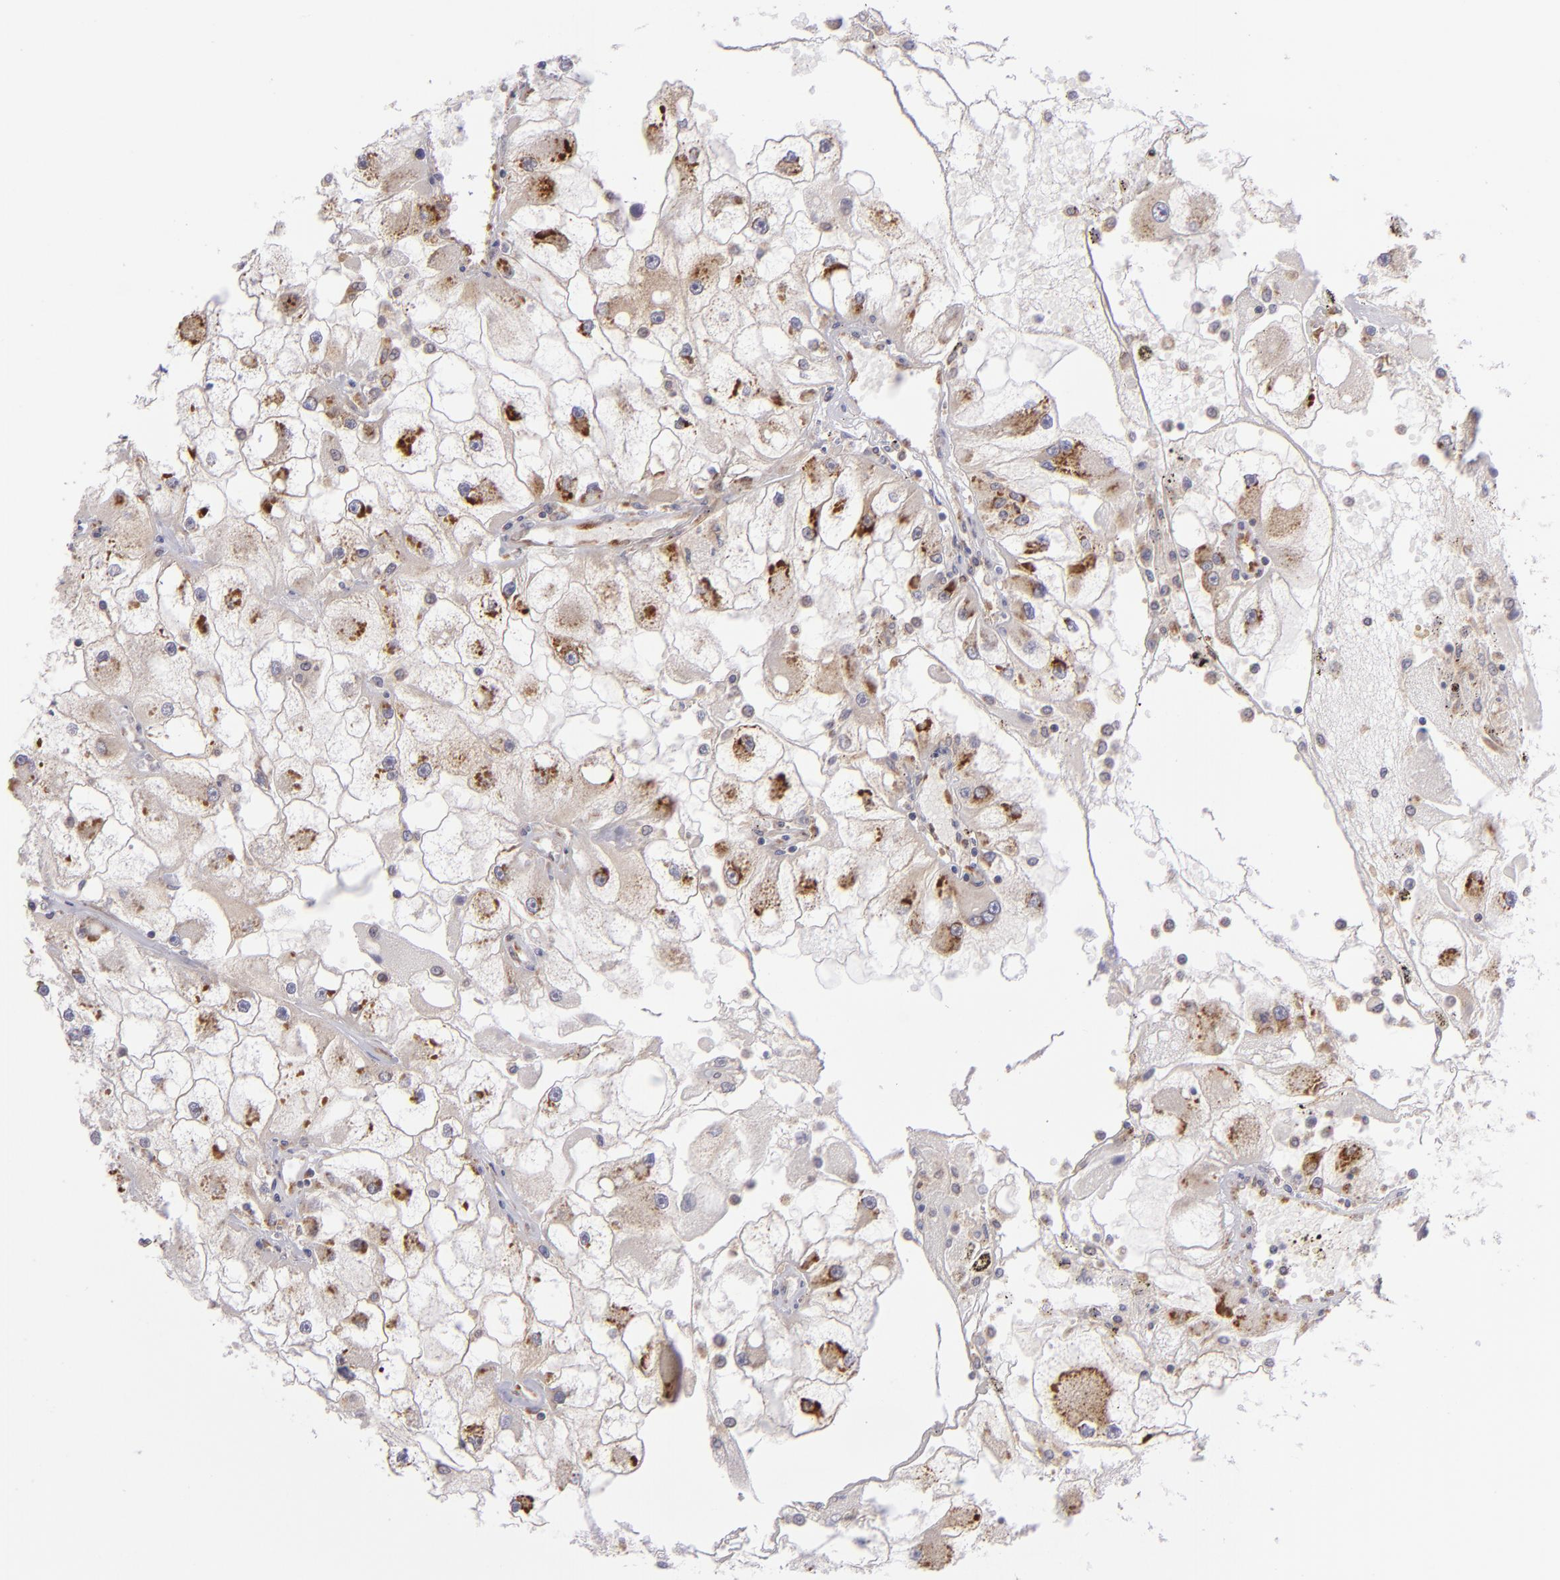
{"staining": {"intensity": "moderate", "quantity": "<25%", "location": "cytoplasmic/membranous"}, "tissue": "renal cancer", "cell_type": "Tumor cells", "image_type": "cancer", "snomed": [{"axis": "morphology", "description": "Adenocarcinoma, NOS"}, {"axis": "topography", "description": "Kidney"}], "caption": "There is low levels of moderate cytoplasmic/membranous positivity in tumor cells of adenocarcinoma (renal), as demonstrated by immunohistochemical staining (brown color).", "gene": "PTPN13", "patient": {"sex": "female", "age": 73}}